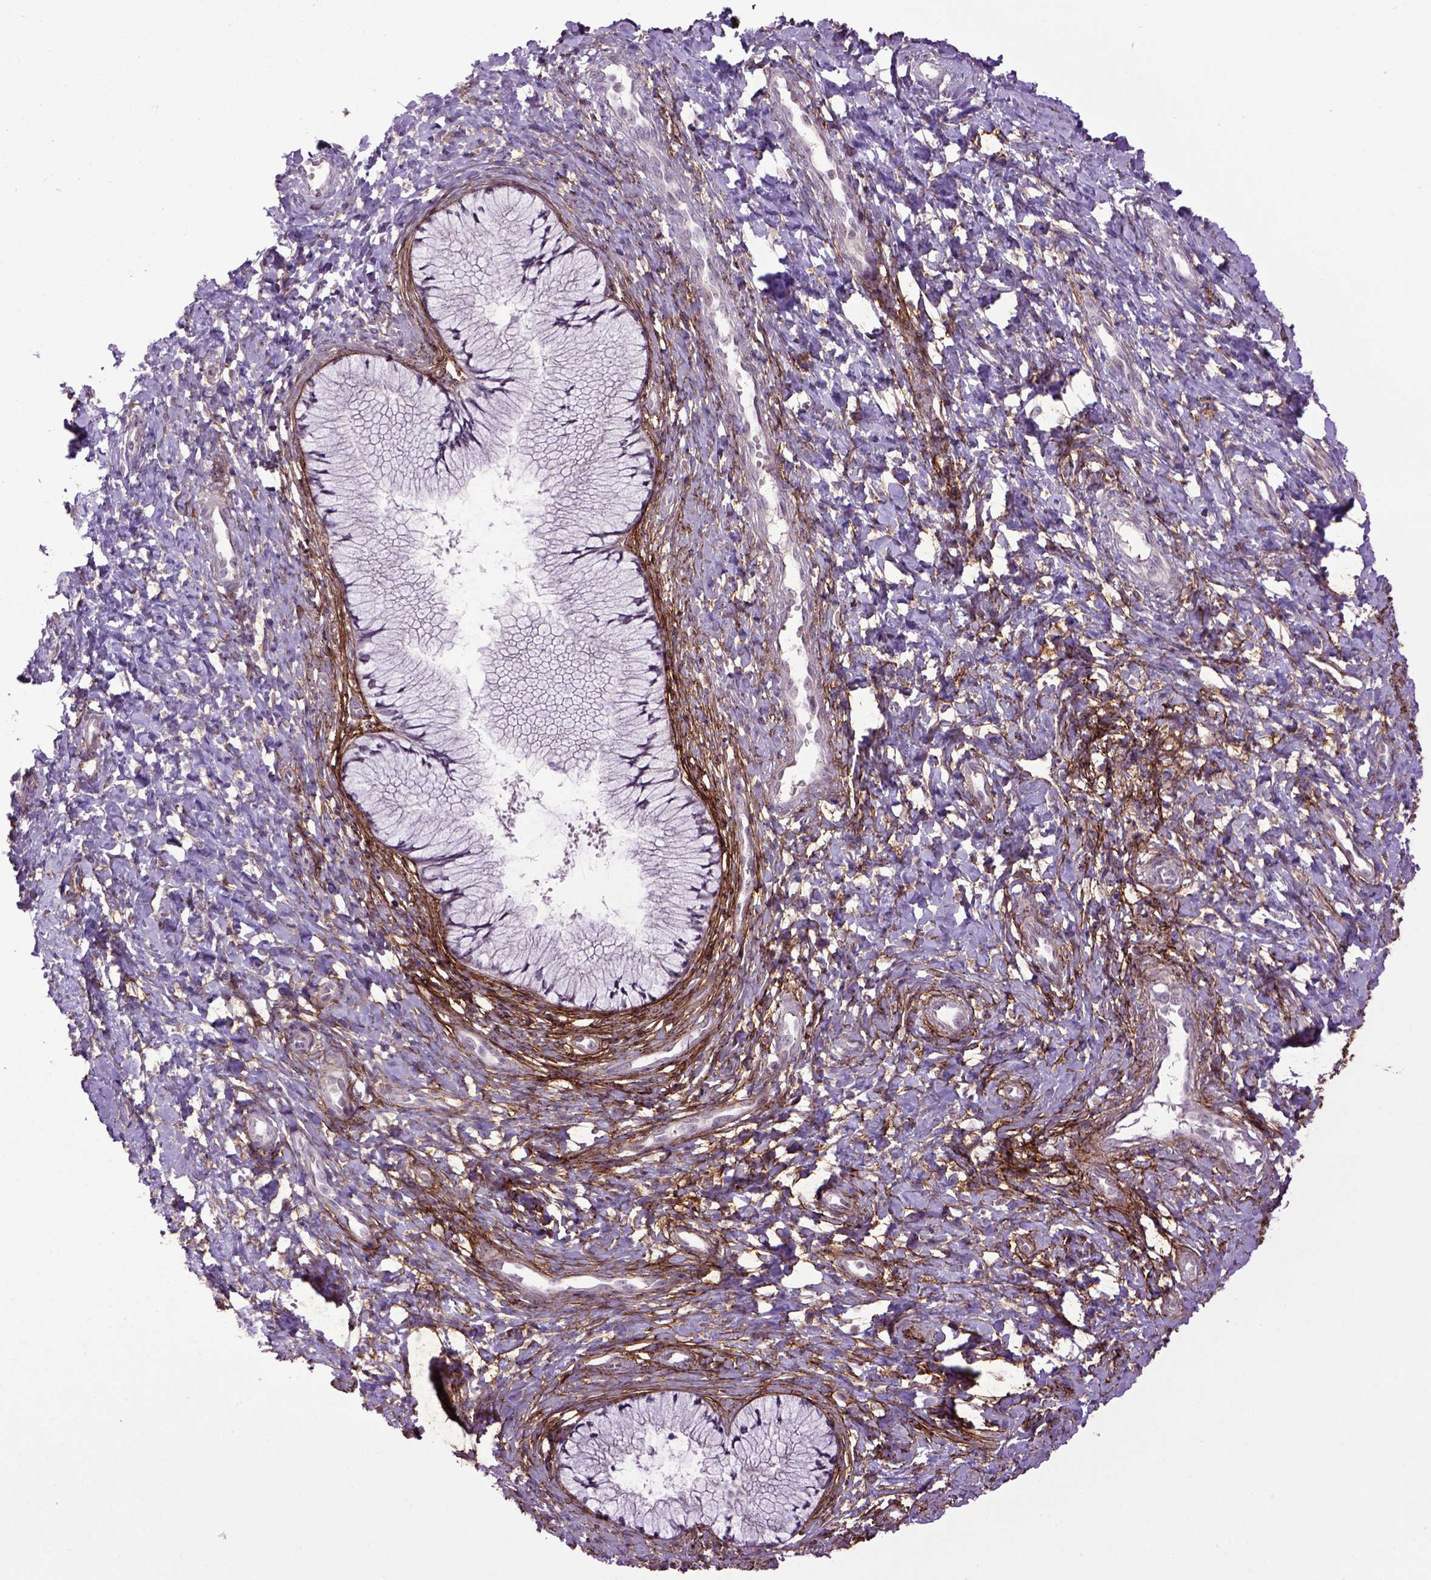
{"staining": {"intensity": "negative", "quantity": "none", "location": "none"}, "tissue": "cervix", "cell_type": "Glandular cells", "image_type": "normal", "snomed": [{"axis": "morphology", "description": "Normal tissue, NOS"}, {"axis": "topography", "description": "Cervix"}], "caption": "This is a photomicrograph of IHC staining of unremarkable cervix, which shows no expression in glandular cells. (Stains: DAB immunohistochemistry with hematoxylin counter stain, Microscopy: brightfield microscopy at high magnification).", "gene": "EMILIN3", "patient": {"sex": "female", "age": 37}}